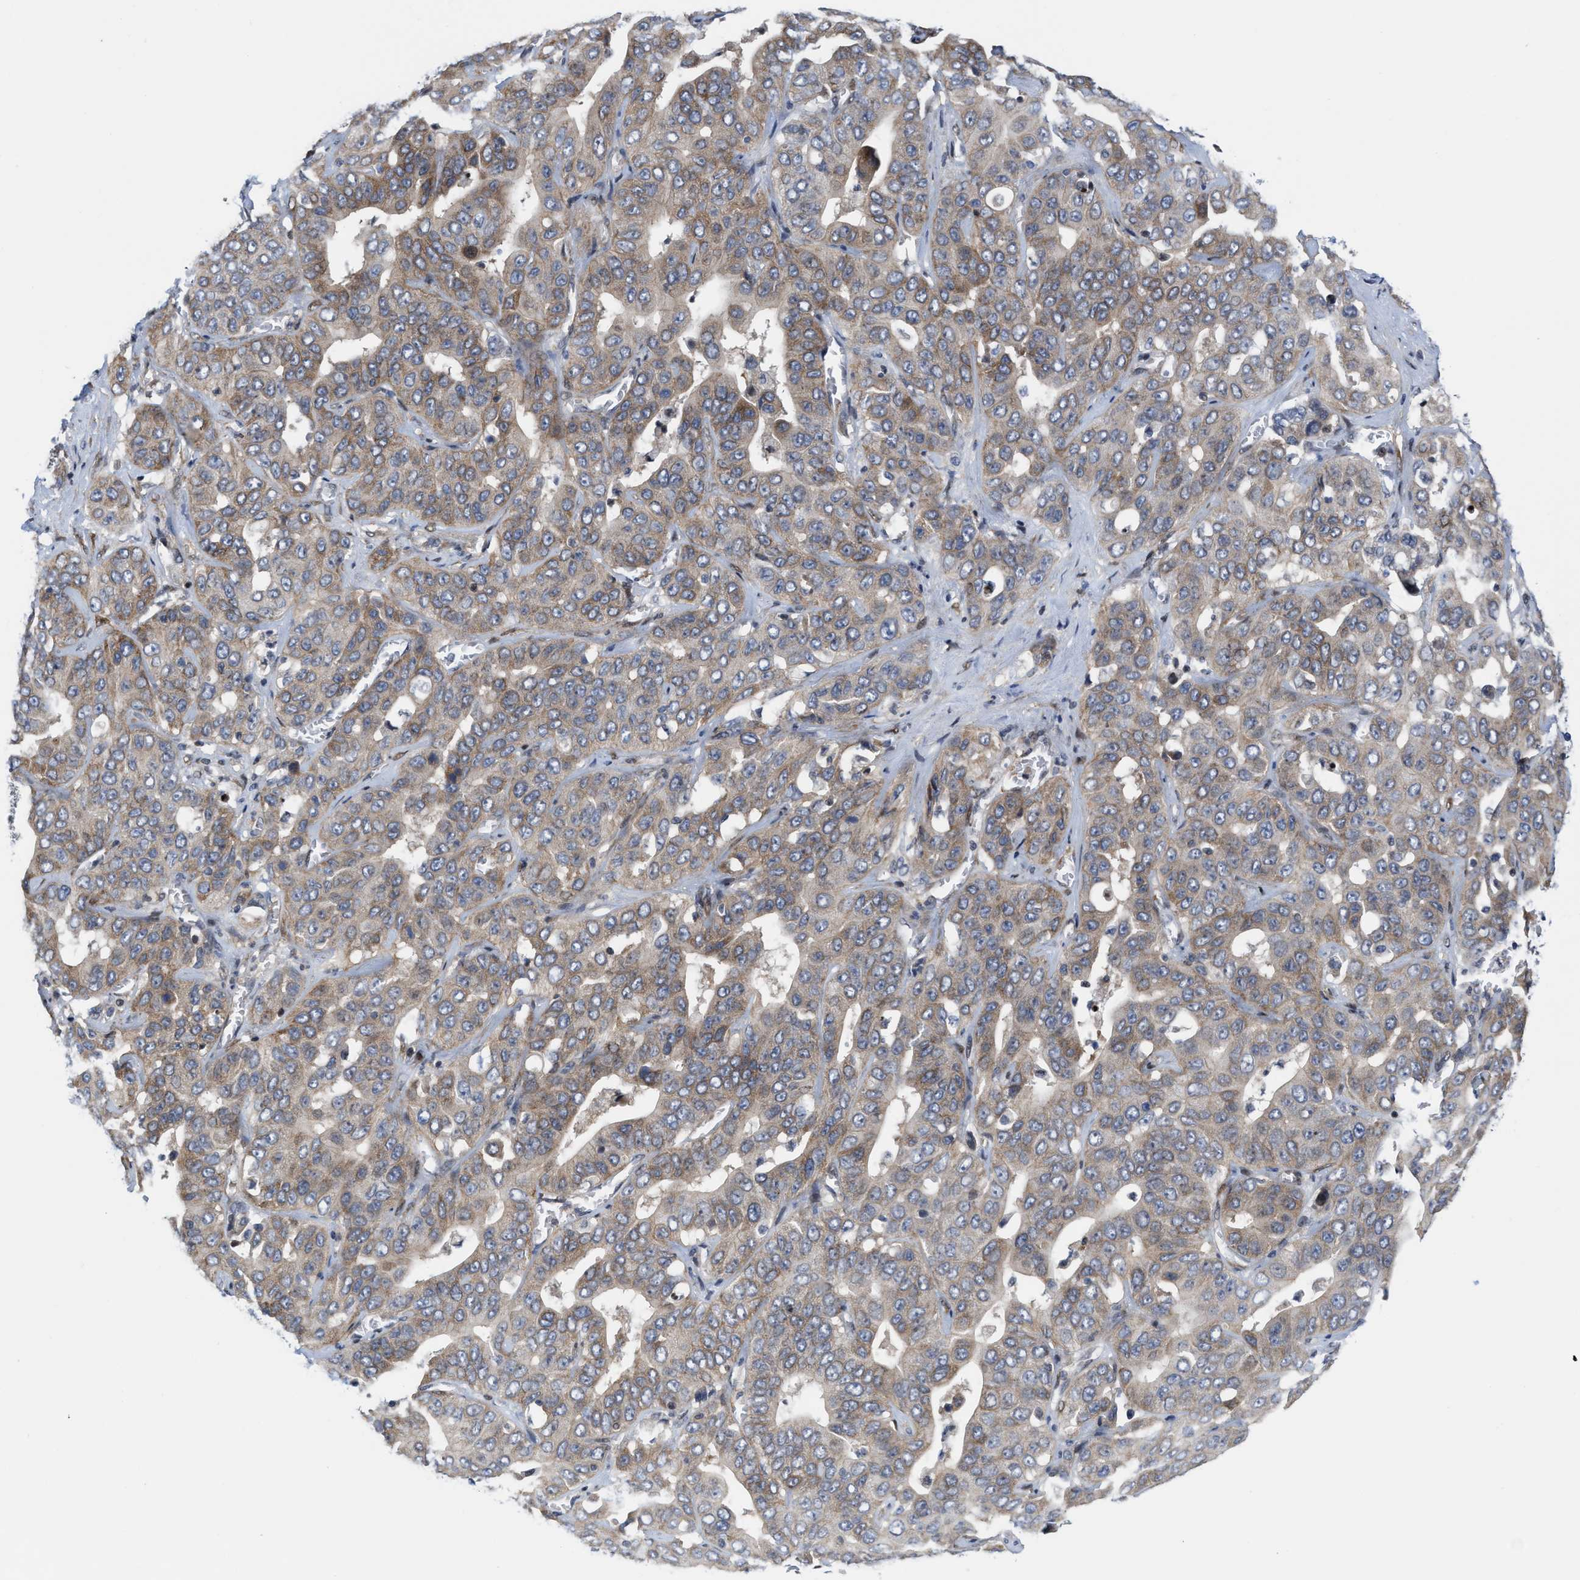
{"staining": {"intensity": "weak", "quantity": "25%-75%", "location": "cytoplasmic/membranous"}, "tissue": "liver cancer", "cell_type": "Tumor cells", "image_type": "cancer", "snomed": [{"axis": "morphology", "description": "Cholangiocarcinoma"}, {"axis": "topography", "description": "Liver"}], "caption": "Protein expression analysis of cholangiocarcinoma (liver) demonstrates weak cytoplasmic/membranous positivity in about 25%-75% of tumor cells.", "gene": "TGFB1I1", "patient": {"sex": "female", "age": 52}}